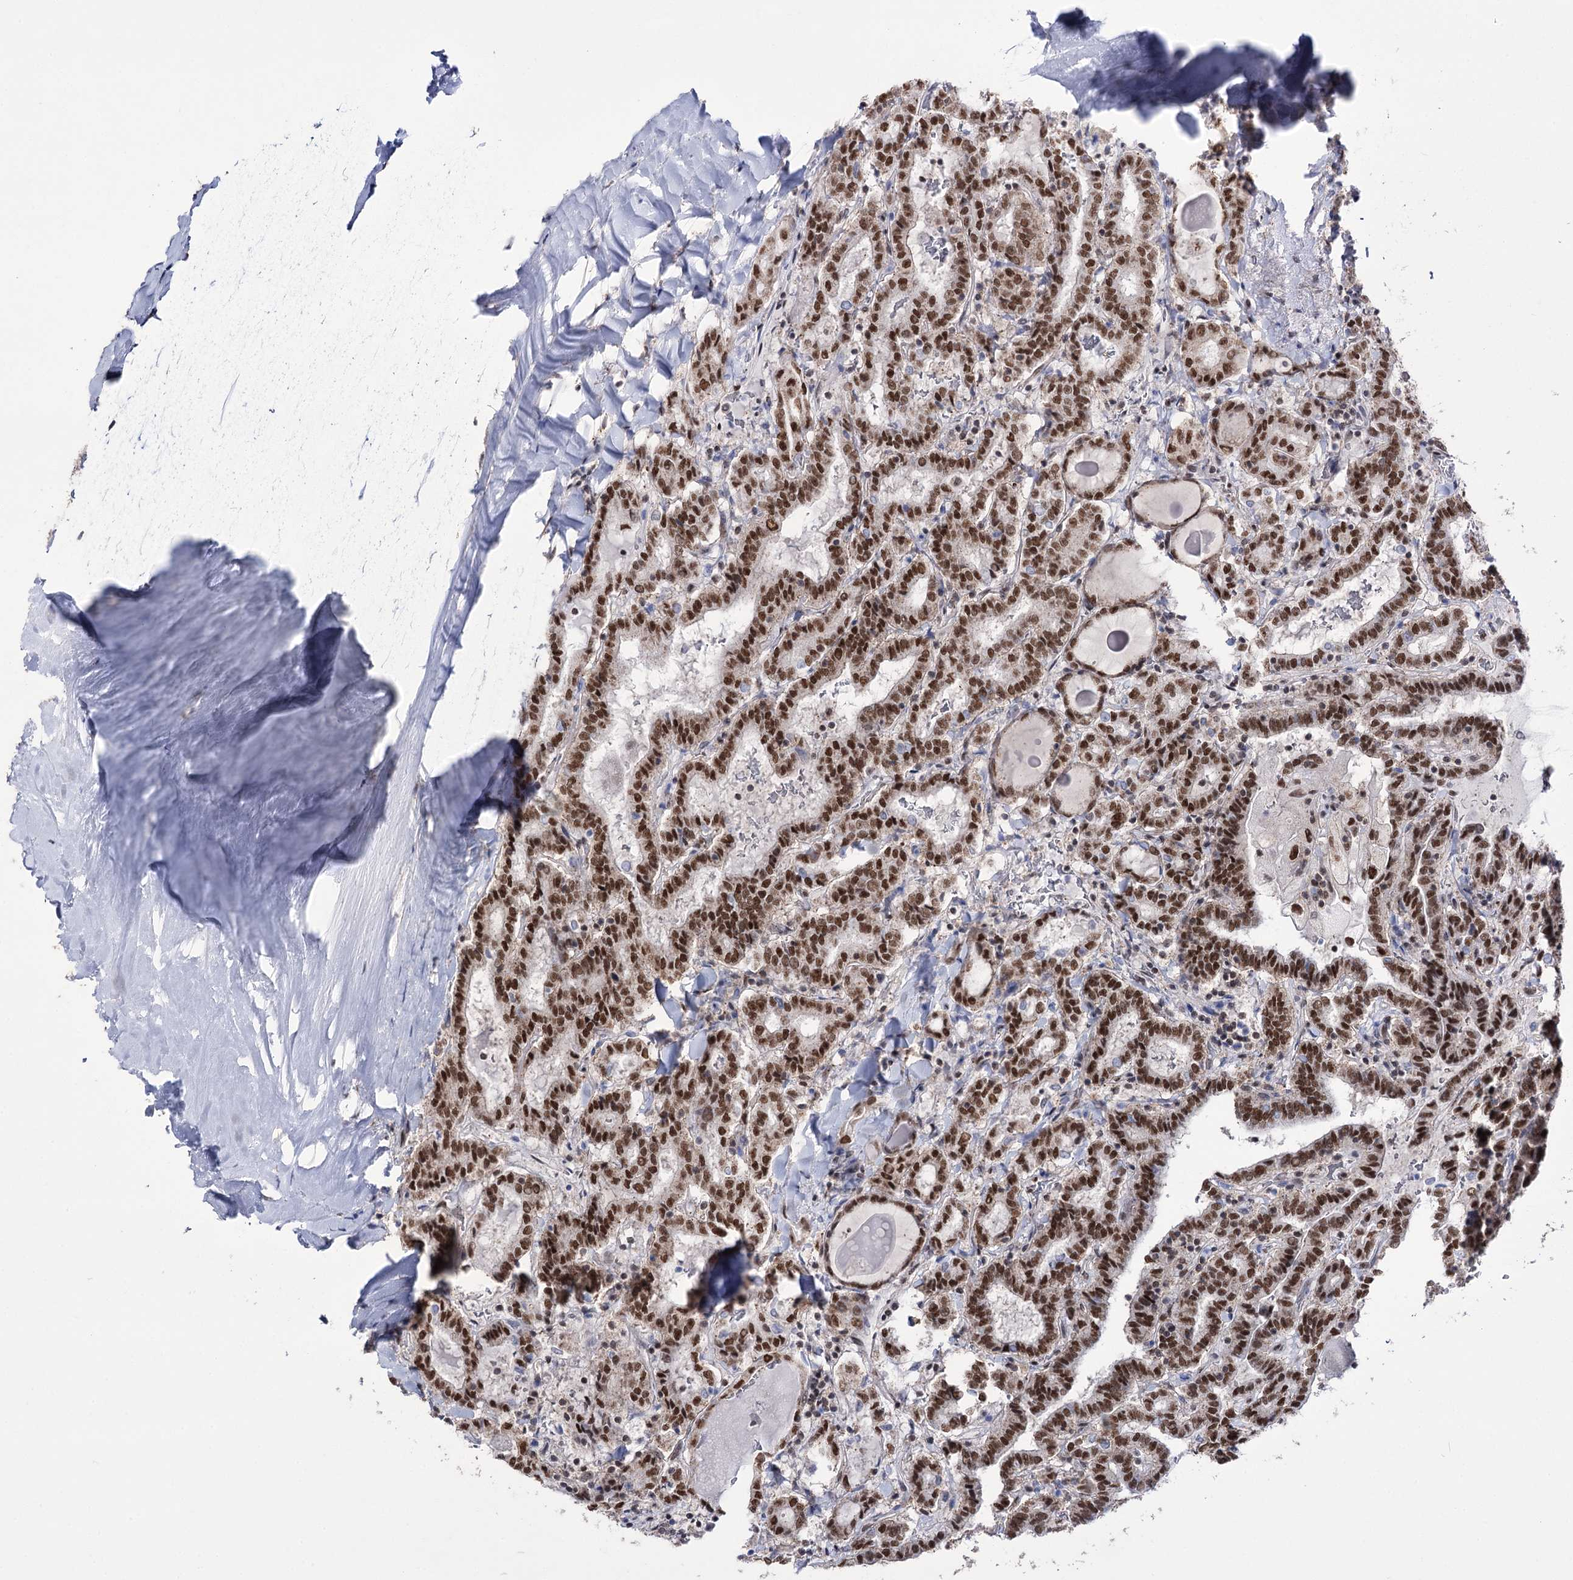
{"staining": {"intensity": "moderate", "quantity": ">75%", "location": "nuclear"}, "tissue": "thyroid cancer", "cell_type": "Tumor cells", "image_type": "cancer", "snomed": [{"axis": "morphology", "description": "Papillary adenocarcinoma, NOS"}, {"axis": "topography", "description": "Thyroid gland"}], "caption": "DAB (3,3'-diaminobenzidine) immunohistochemical staining of human papillary adenocarcinoma (thyroid) displays moderate nuclear protein positivity in about >75% of tumor cells.", "gene": "VGLL4", "patient": {"sex": "female", "age": 72}}